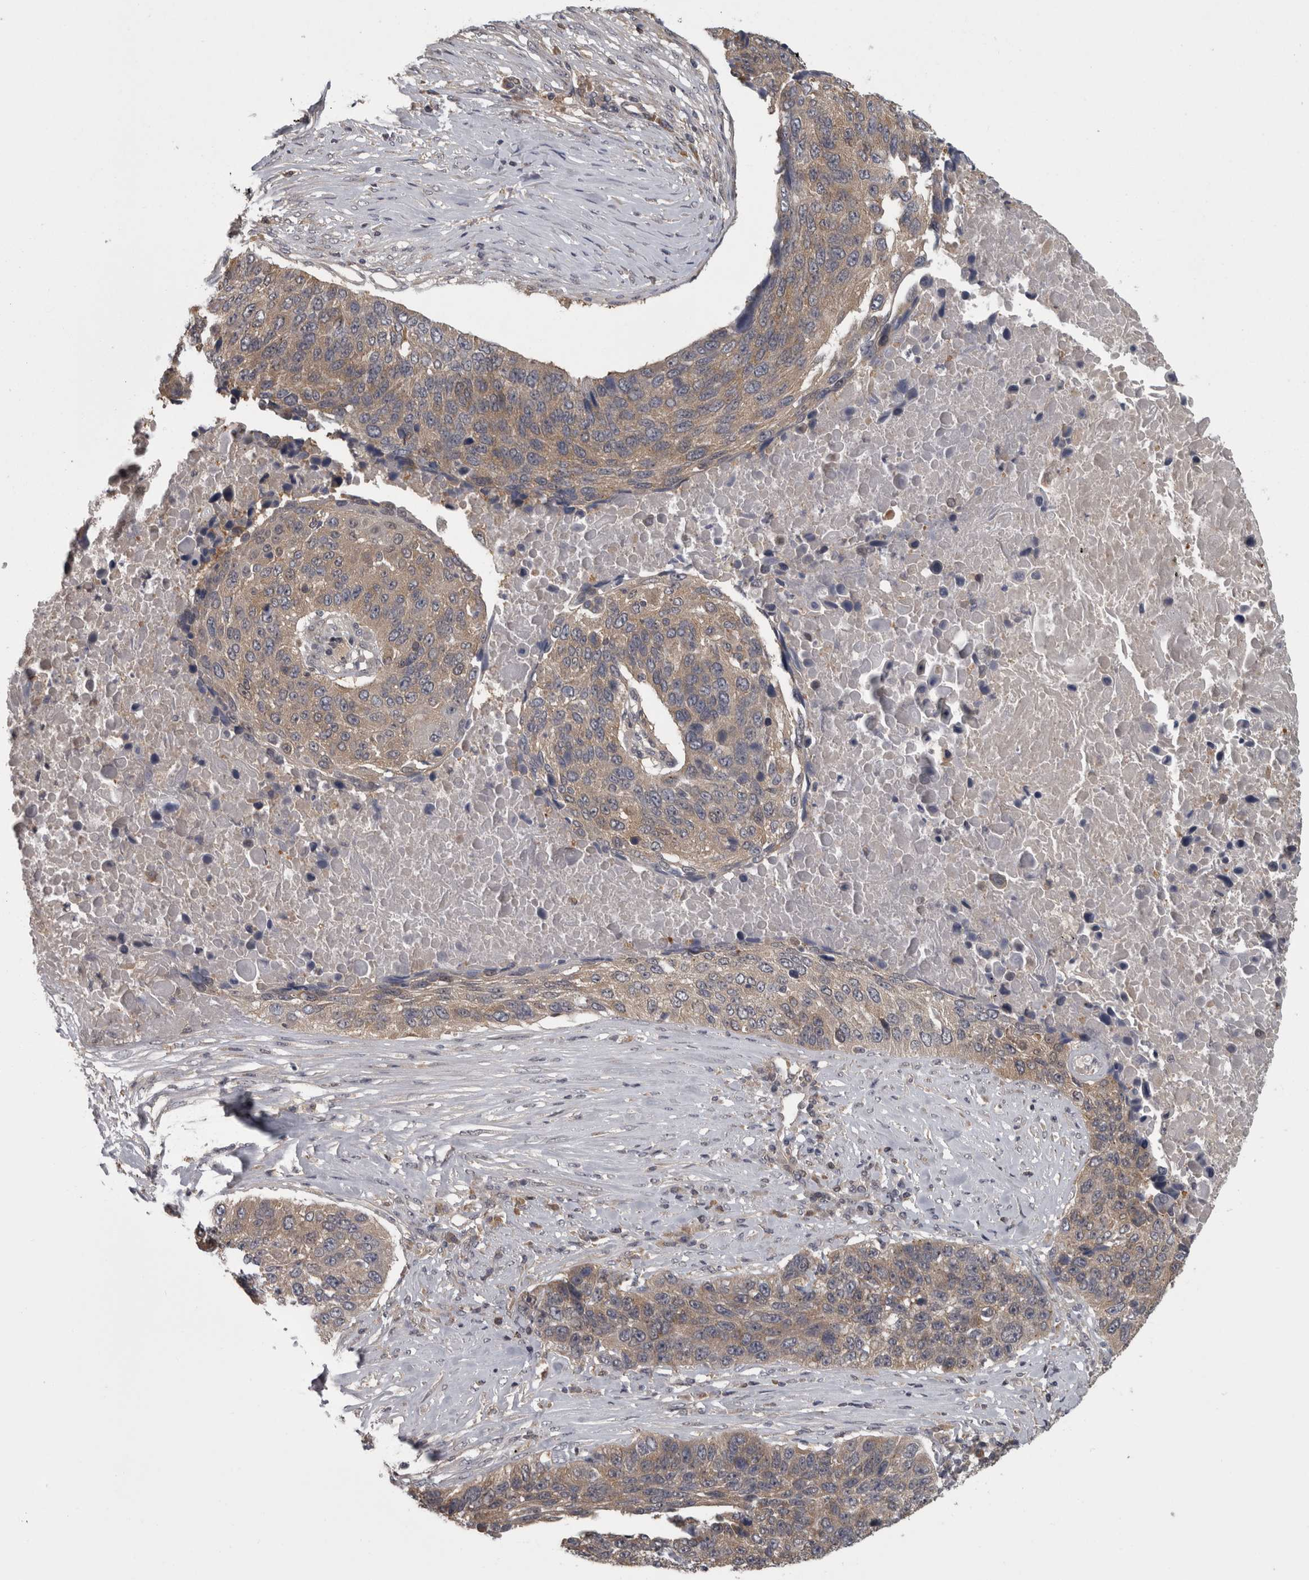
{"staining": {"intensity": "weak", "quantity": ">75%", "location": "cytoplasmic/membranous"}, "tissue": "lung cancer", "cell_type": "Tumor cells", "image_type": "cancer", "snomed": [{"axis": "morphology", "description": "Squamous cell carcinoma, NOS"}, {"axis": "topography", "description": "Lung"}], "caption": "Weak cytoplasmic/membranous staining is appreciated in about >75% of tumor cells in squamous cell carcinoma (lung). The protein of interest is shown in brown color, while the nuclei are stained blue.", "gene": "APRT", "patient": {"sex": "male", "age": 66}}